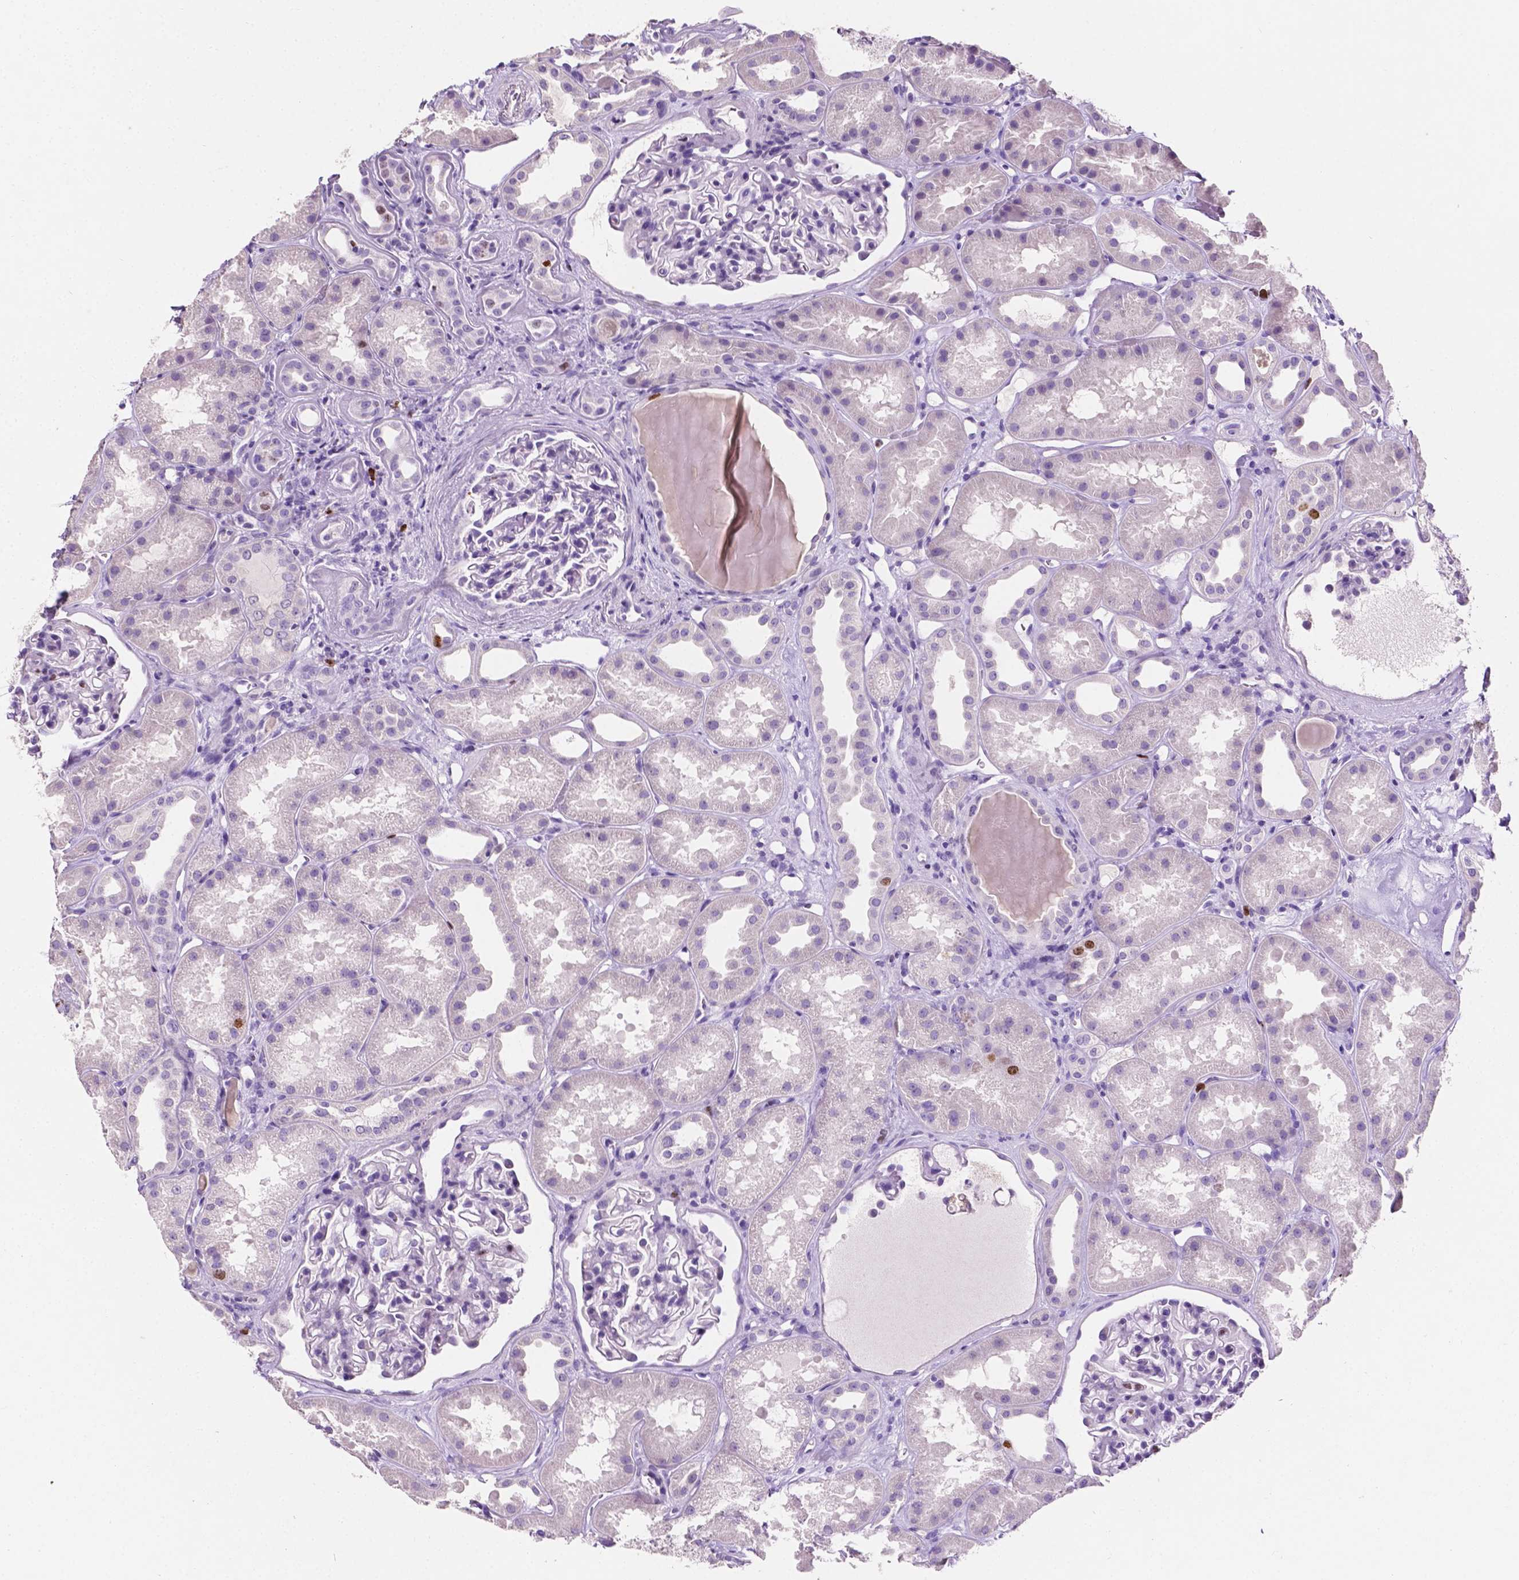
{"staining": {"intensity": "negative", "quantity": "none", "location": "none"}, "tissue": "kidney", "cell_type": "Cells in glomeruli", "image_type": "normal", "snomed": [{"axis": "morphology", "description": "Normal tissue, NOS"}, {"axis": "topography", "description": "Kidney"}], "caption": "An image of kidney stained for a protein shows no brown staining in cells in glomeruli. (Brightfield microscopy of DAB immunohistochemistry (IHC) at high magnification).", "gene": "SIAH2", "patient": {"sex": "male", "age": 61}}